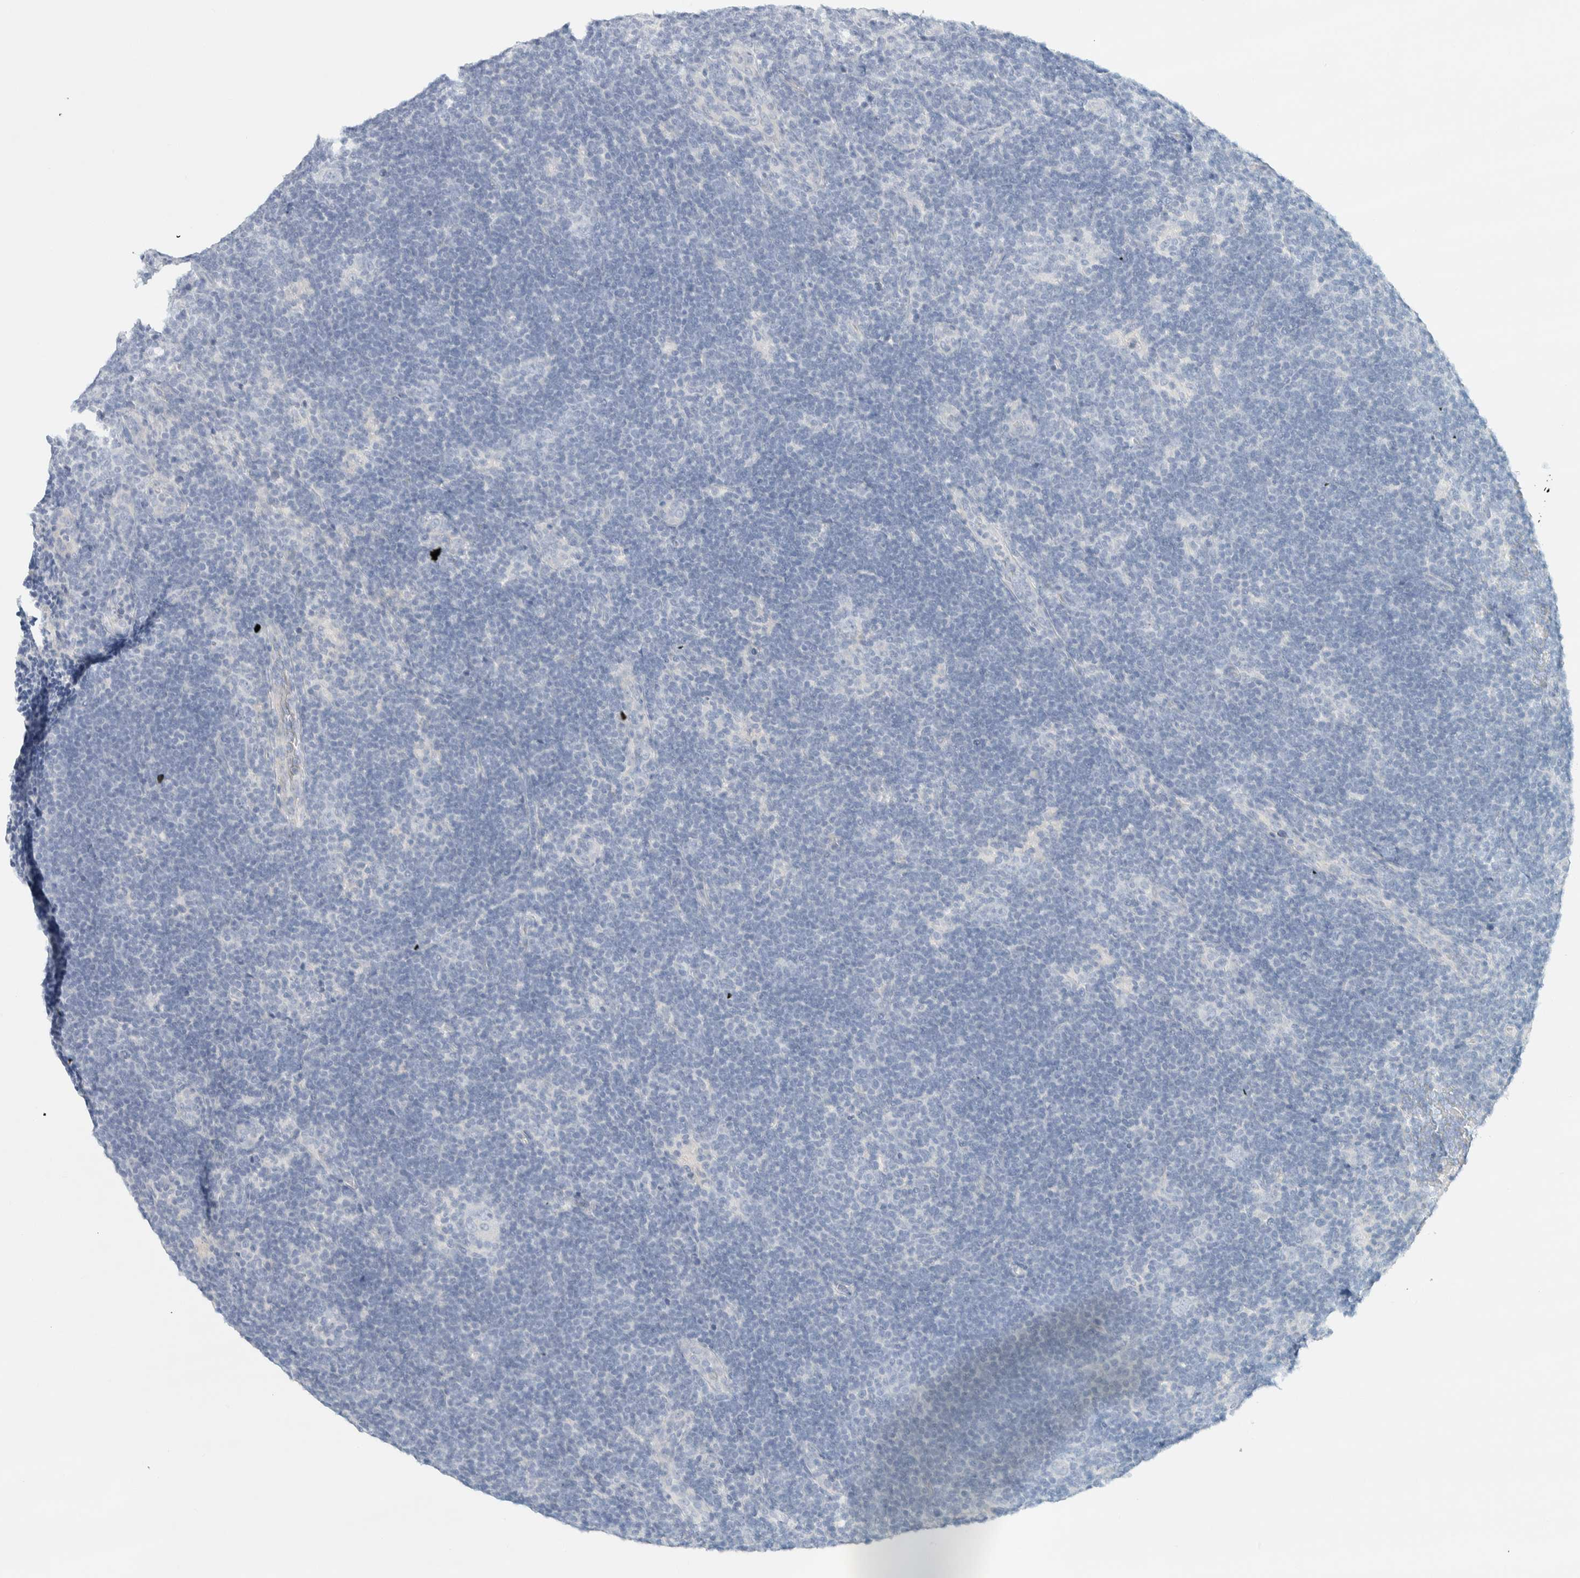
{"staining": {"intensity": "negative", "quantity": "none", "location": "none"}, "tissue": "lymphoma", "cell_type": "Tumor cells", "image_type": "cancer", "snomed": [{"axis": "morphology", "description": "Hodgkin's disease, NOS"}, {"axis": "topography", "description": "Lymph node"}], "caption": "High power microscopy image of an IHC micrograph of Hodgkin's disease, revealing no significant positivity in tumor cells.", "gene": "ALOX12B", "patient": {"sex": "female", "age": 57}}